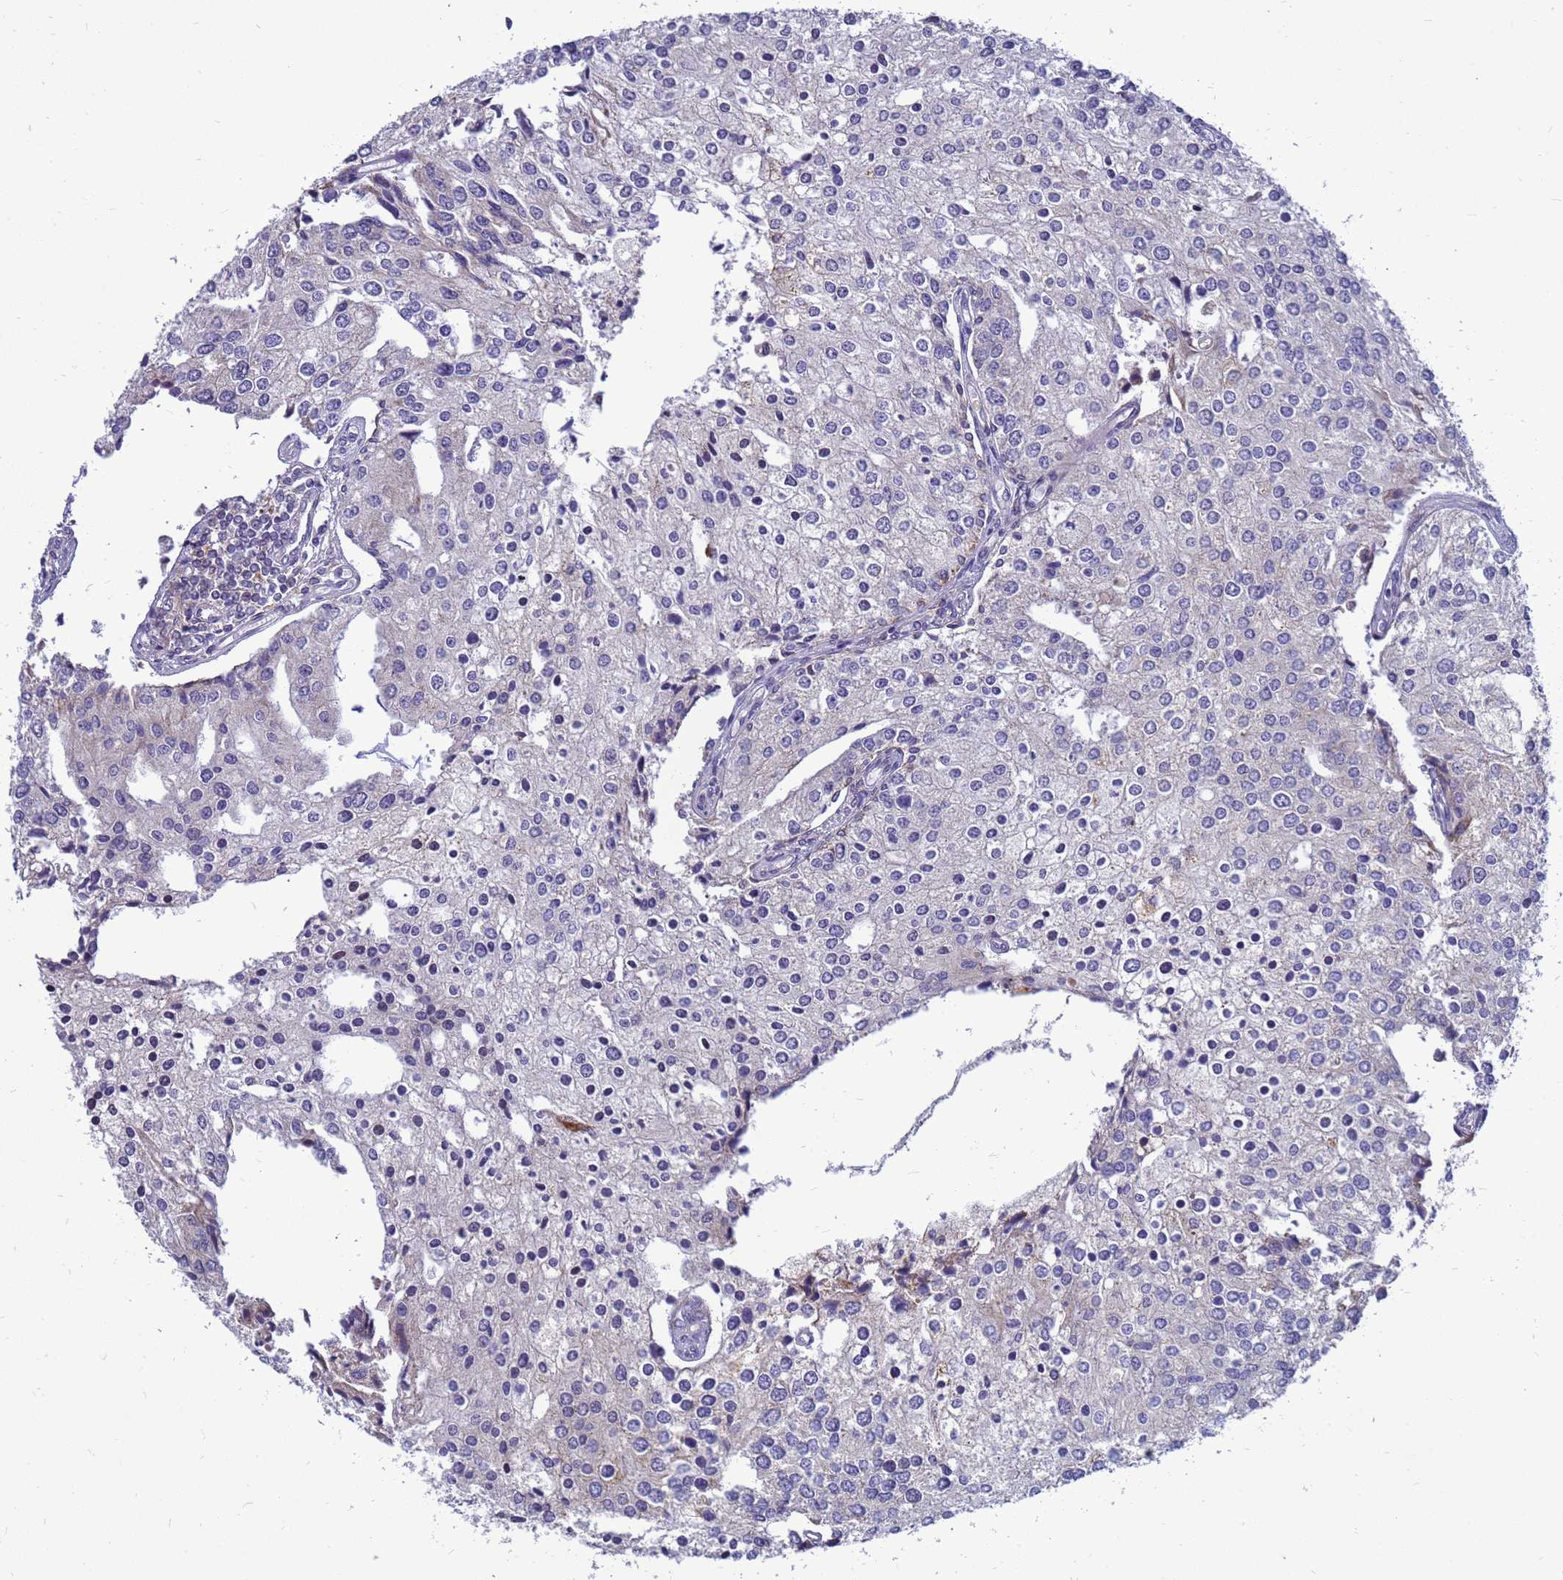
{"staining": {"intensity": "weak", "quantity": "25%-75%", "location": "cytoplasmic/membranous"}, "tissue": "prostate cancer", "cell_type": "Tumor cells", "image_type": "cancer", "snomed": [{"axis": "morphology", "description": "Adenocarcinoma, High grade"}, {"axis": "topography", "description": "Prostate"}], "caption": "Immunohistochemical staining of prostate cancer (high-grade adenocarcinoma) exhibits low levels of weak cytoplasmic/membranous staining in approximately 25%-75% of tumor cells.", "gene": "C12orf43", "patient": {"sex": "male", "age": 62}}